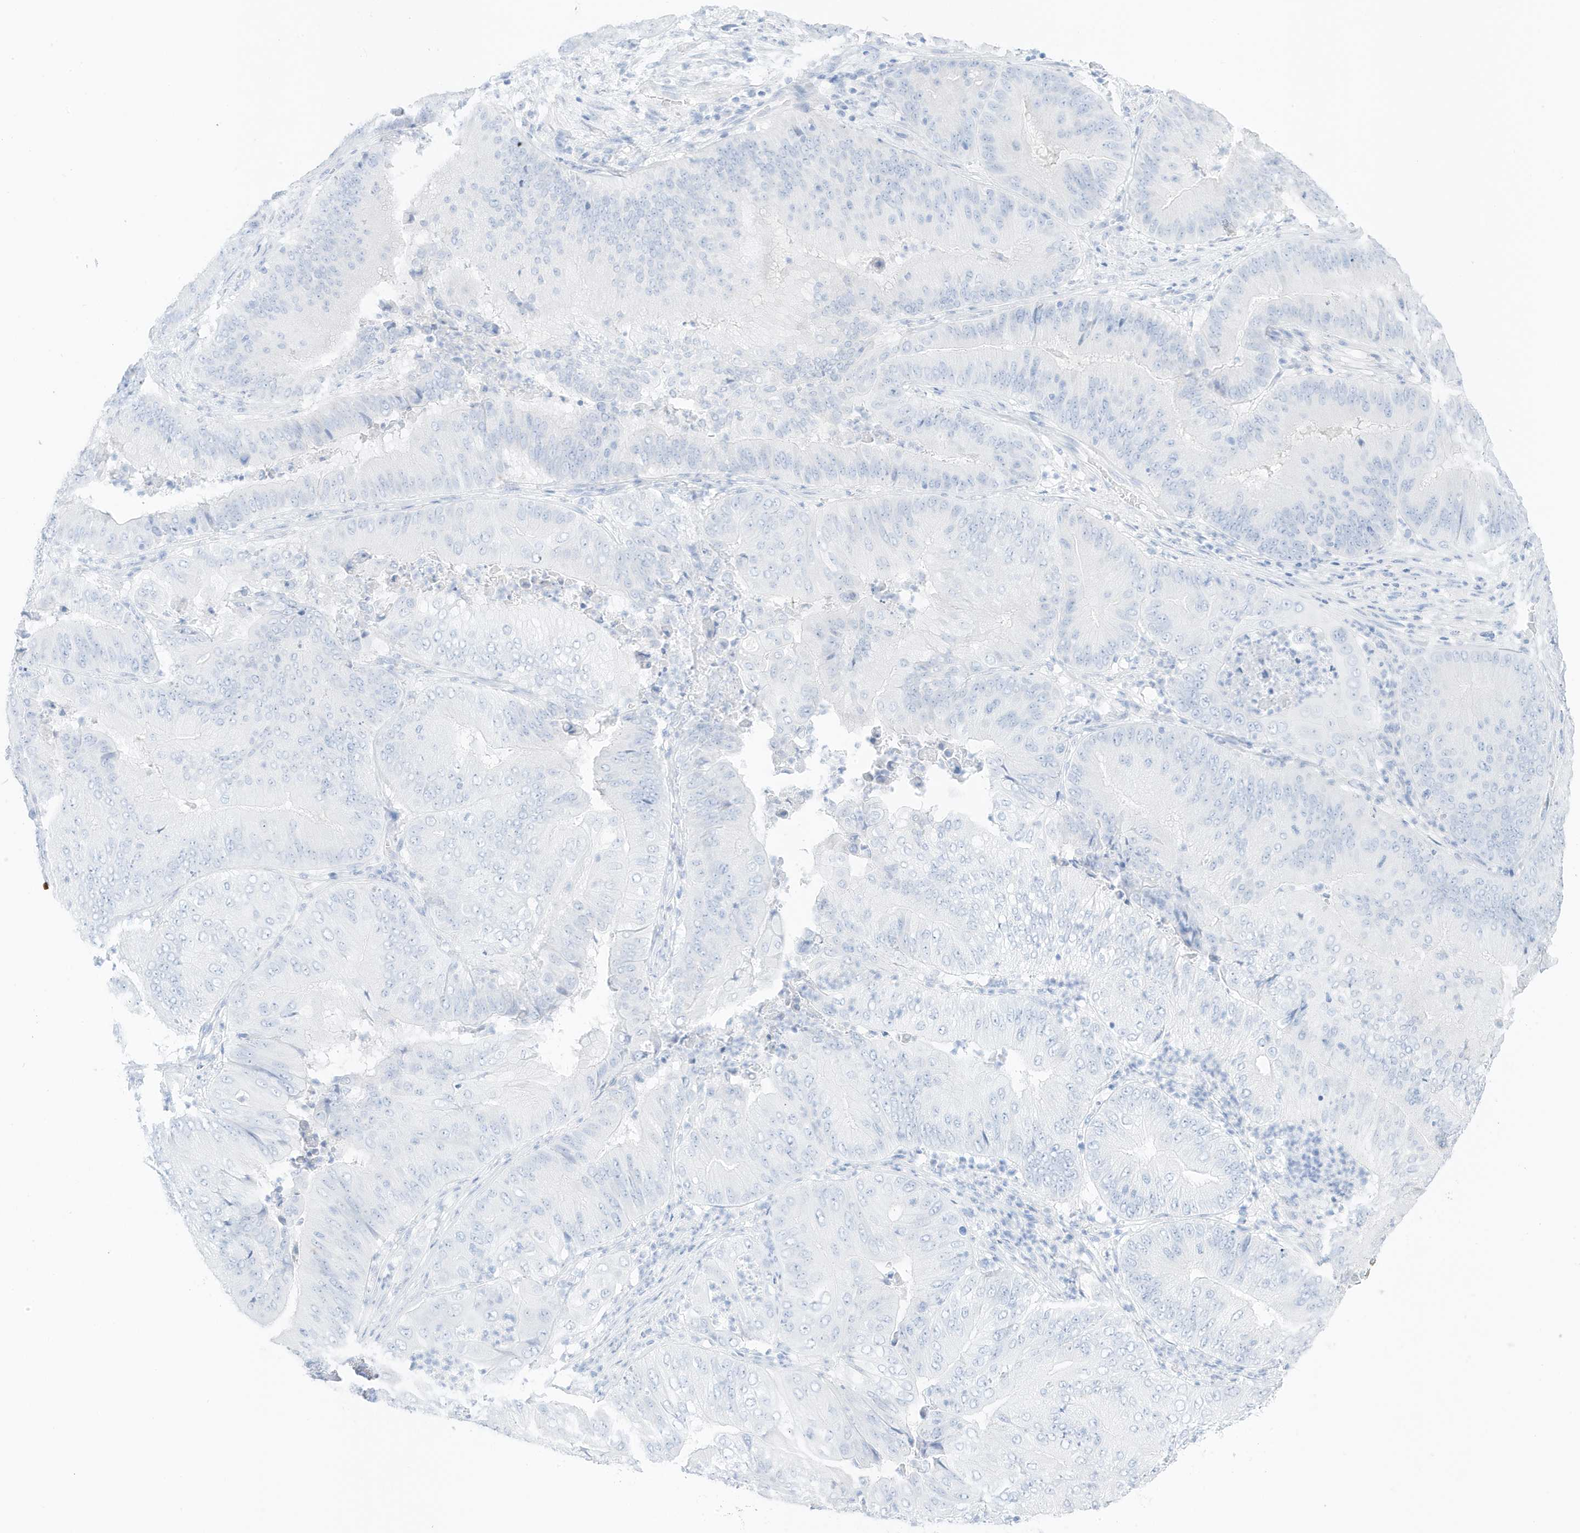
{"staining": {"intensity": "negative", "quantity": "none", "location": "none"}, "tissue": "pancreatic cancer", "cell_type": "Tumor cells", "image_type": "cancer", "snomed": [{"axis": "morphology", "description": "Adenocarcinoma, NOS"}, {"axis": "topography", "description": "Pancreas"}], "caption": "IHC image of human pancreatic cancer (adenocarcinoma) stained for a protein (brown), which displays no staining in tumor cells.", "gene": "SLC22A13", "patient": {"sex": "female", "age": 77}}